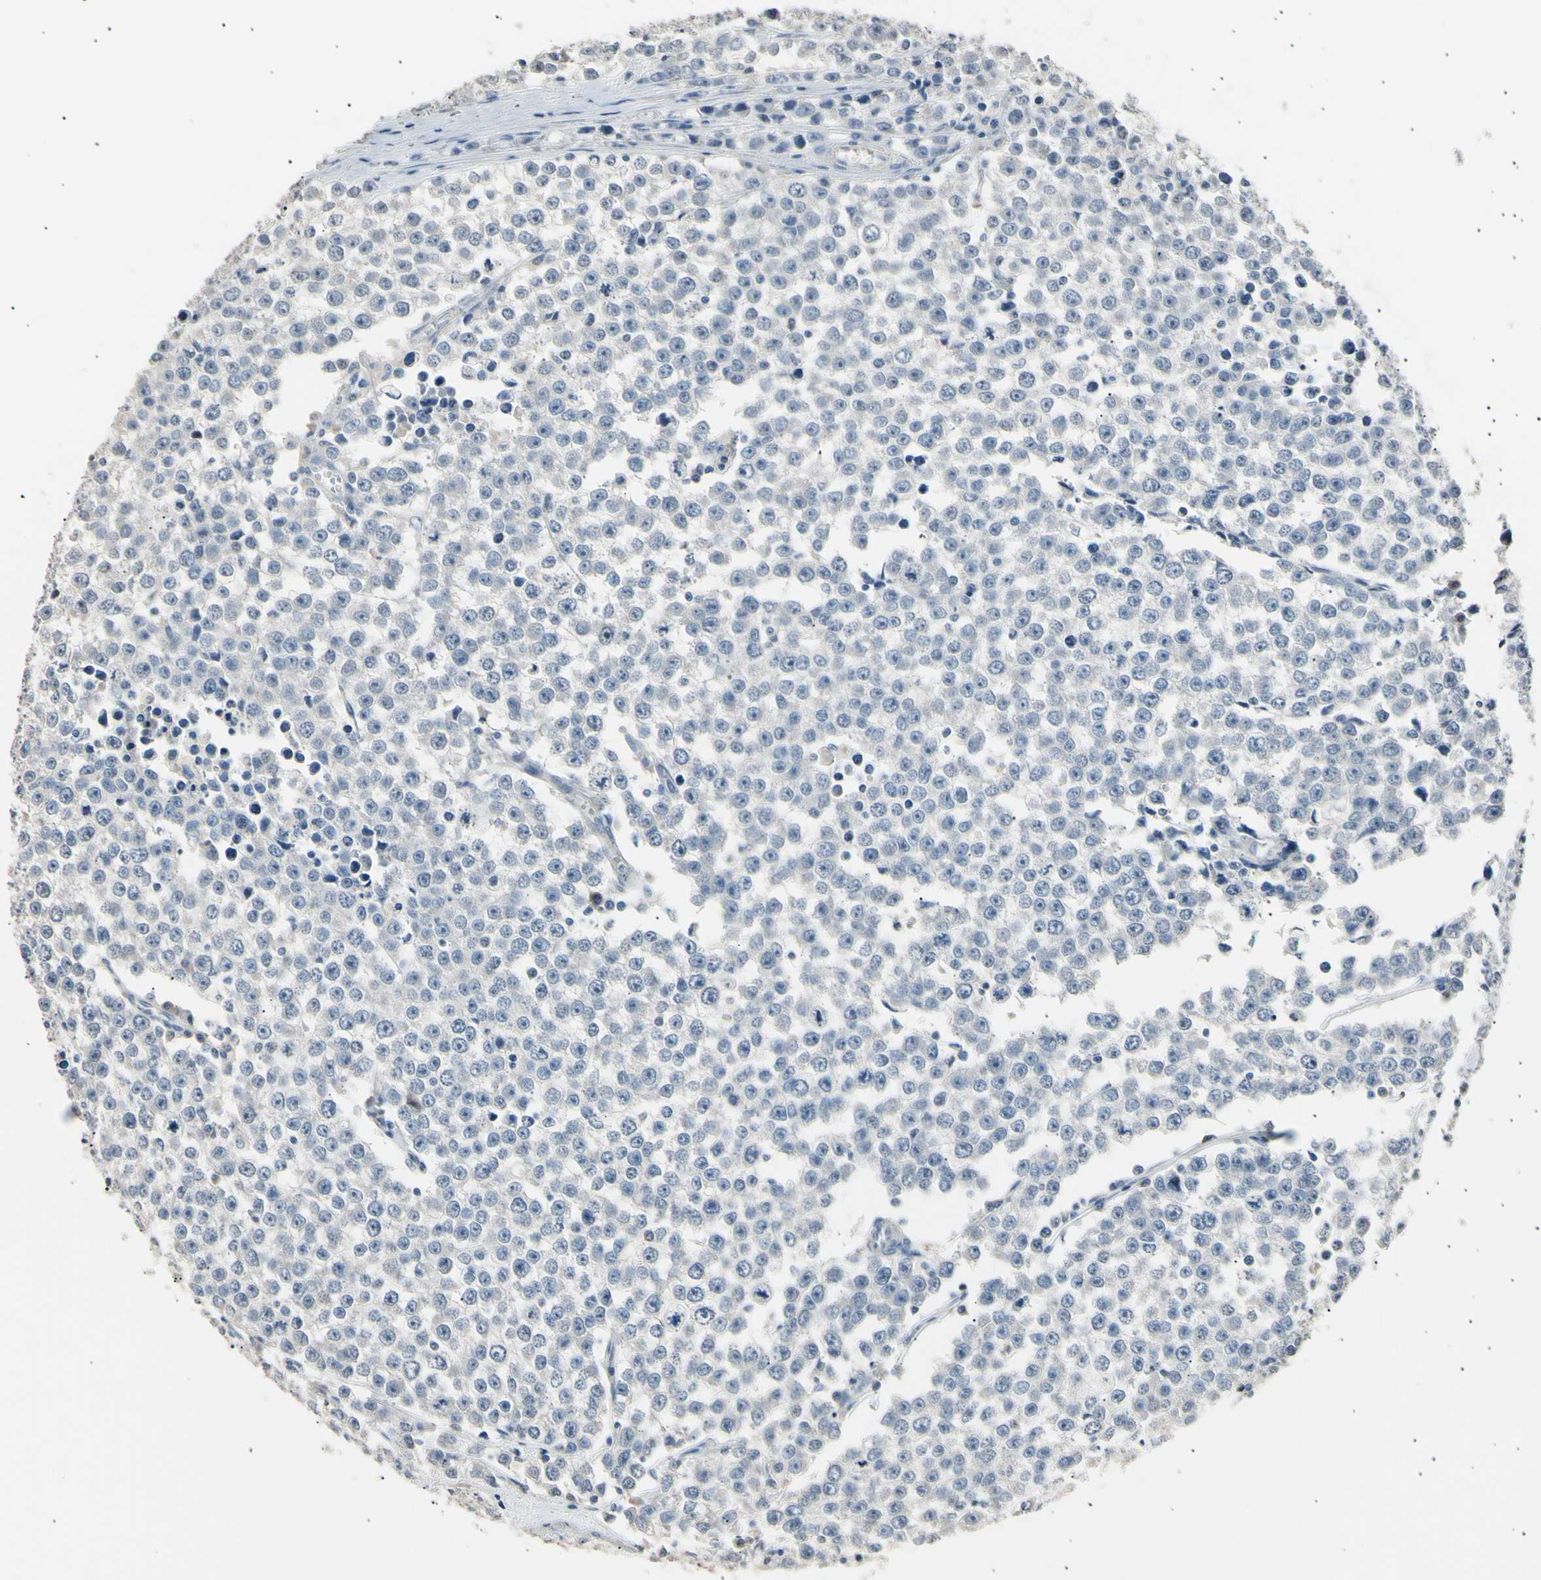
{"staining": {"intensity": "negative", "quantity": "none", "location": "none"}, "tissue": "testis cancer", "cell_type": "Tumor cells", "image_type": "cancer", "snomed": [{"axis": "morphology", "description": "Seminoma, NOS"}, {"axis": "morphology", "description": "Carcinoma, Embryonal, NOS"}, {"axis": "topography", "description": "Testis"}], "caption": "Tumor cells show no significant staining in testis cancer.", "gene": "LDLR", "patient": {"sex": "male", "age": 52}}